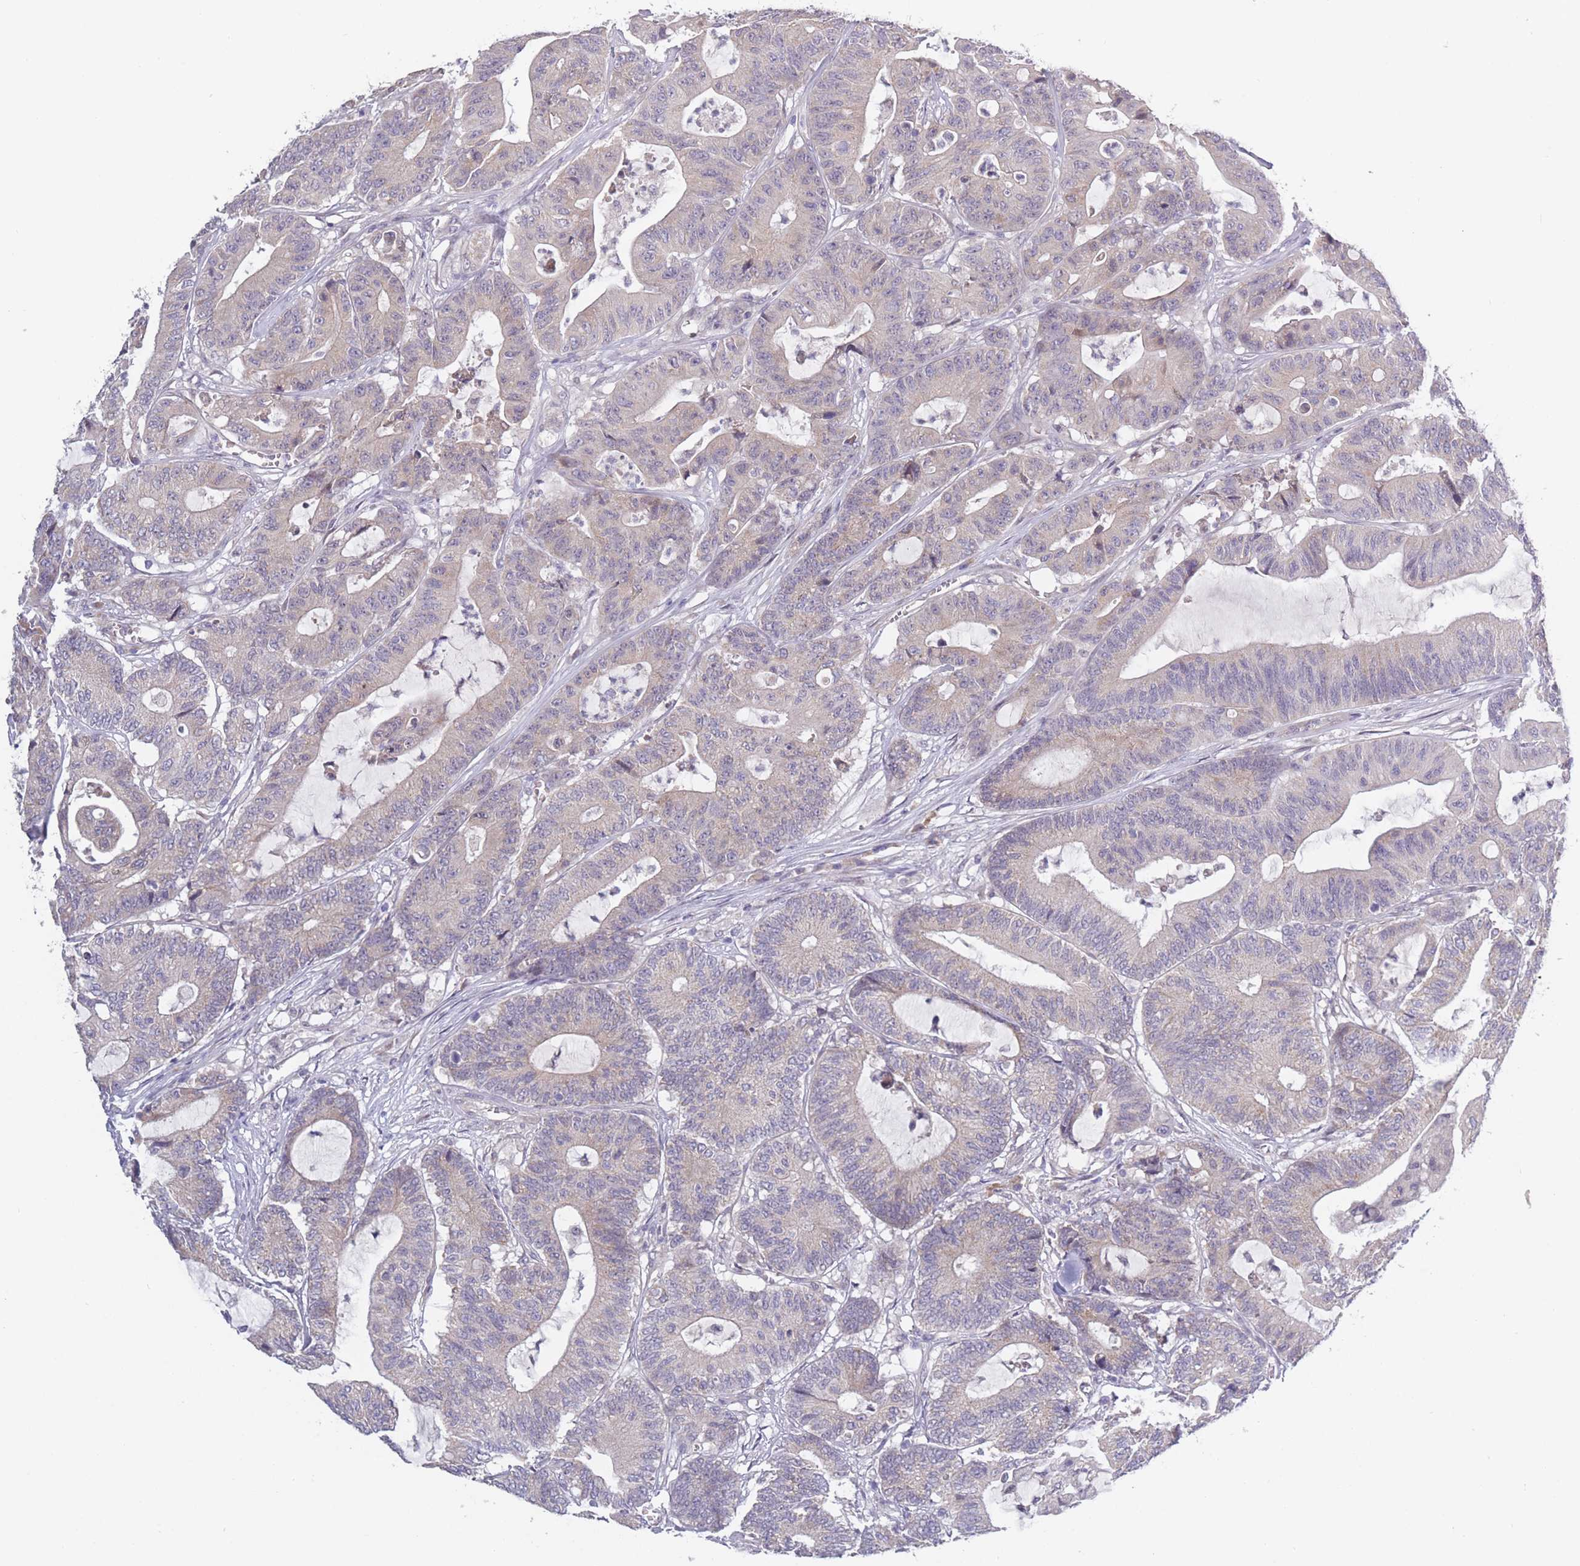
{"staining": {"intensity": "negative", "quantity": "none", "location": "none"}, "tissue": "colorectal cancer", "cell_type": "Tumor cells", "image_type": "cancer", "snomed": [{"axis": "morphology", "description": "Adenocarcinoma, NOS"}, {"axis": "topography", "description": "Colon"}], "caption": "Immunohistochemistry (IHC) of human colorectal cancer (adenocarcinoma) exhibits no staining in tumor cells.", "gene": "FAM227B", "patient": {"sex": "female", "age": 84}}